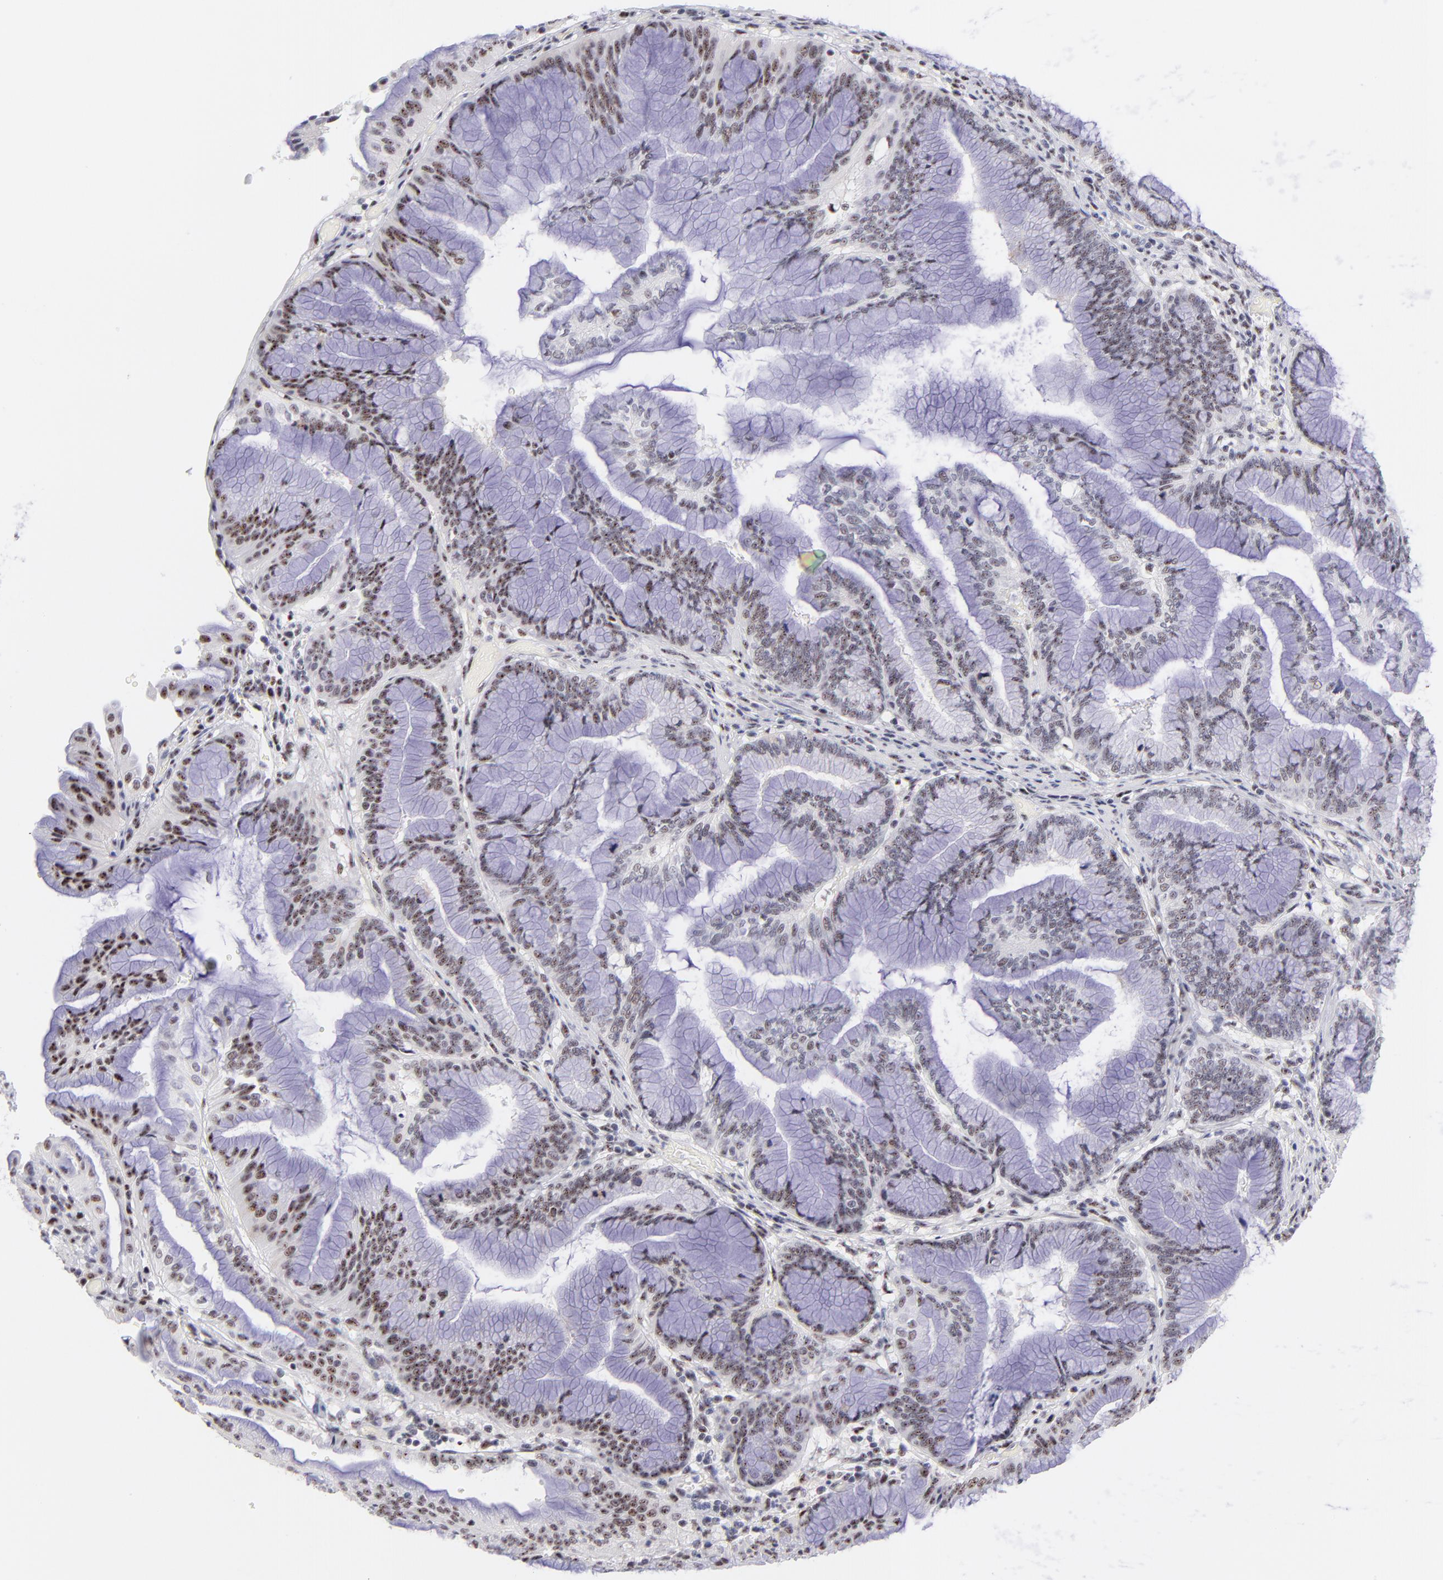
{"staining": {"intensity": "moderate", "quantity": ">75%", "location": "nuclear"}, "tissue": "pancreatic cancer", "cell_type": "Tumor cells", "image_type": "cancer", "snomed": [{"axis": "morphology", "description": "Adenocarcinoma, NOS"}, {"axis": "topography", "description": "Pancreas"}], "caption": "This is a photomicrograph of immunohistochemistry (IHC) staining of adenocarcinoma (pancreatic), which shows moderate staining in the nuclear of tumor cells.", "gene": "CDC25C", "patient": {"sex": "female", "age": 64}}